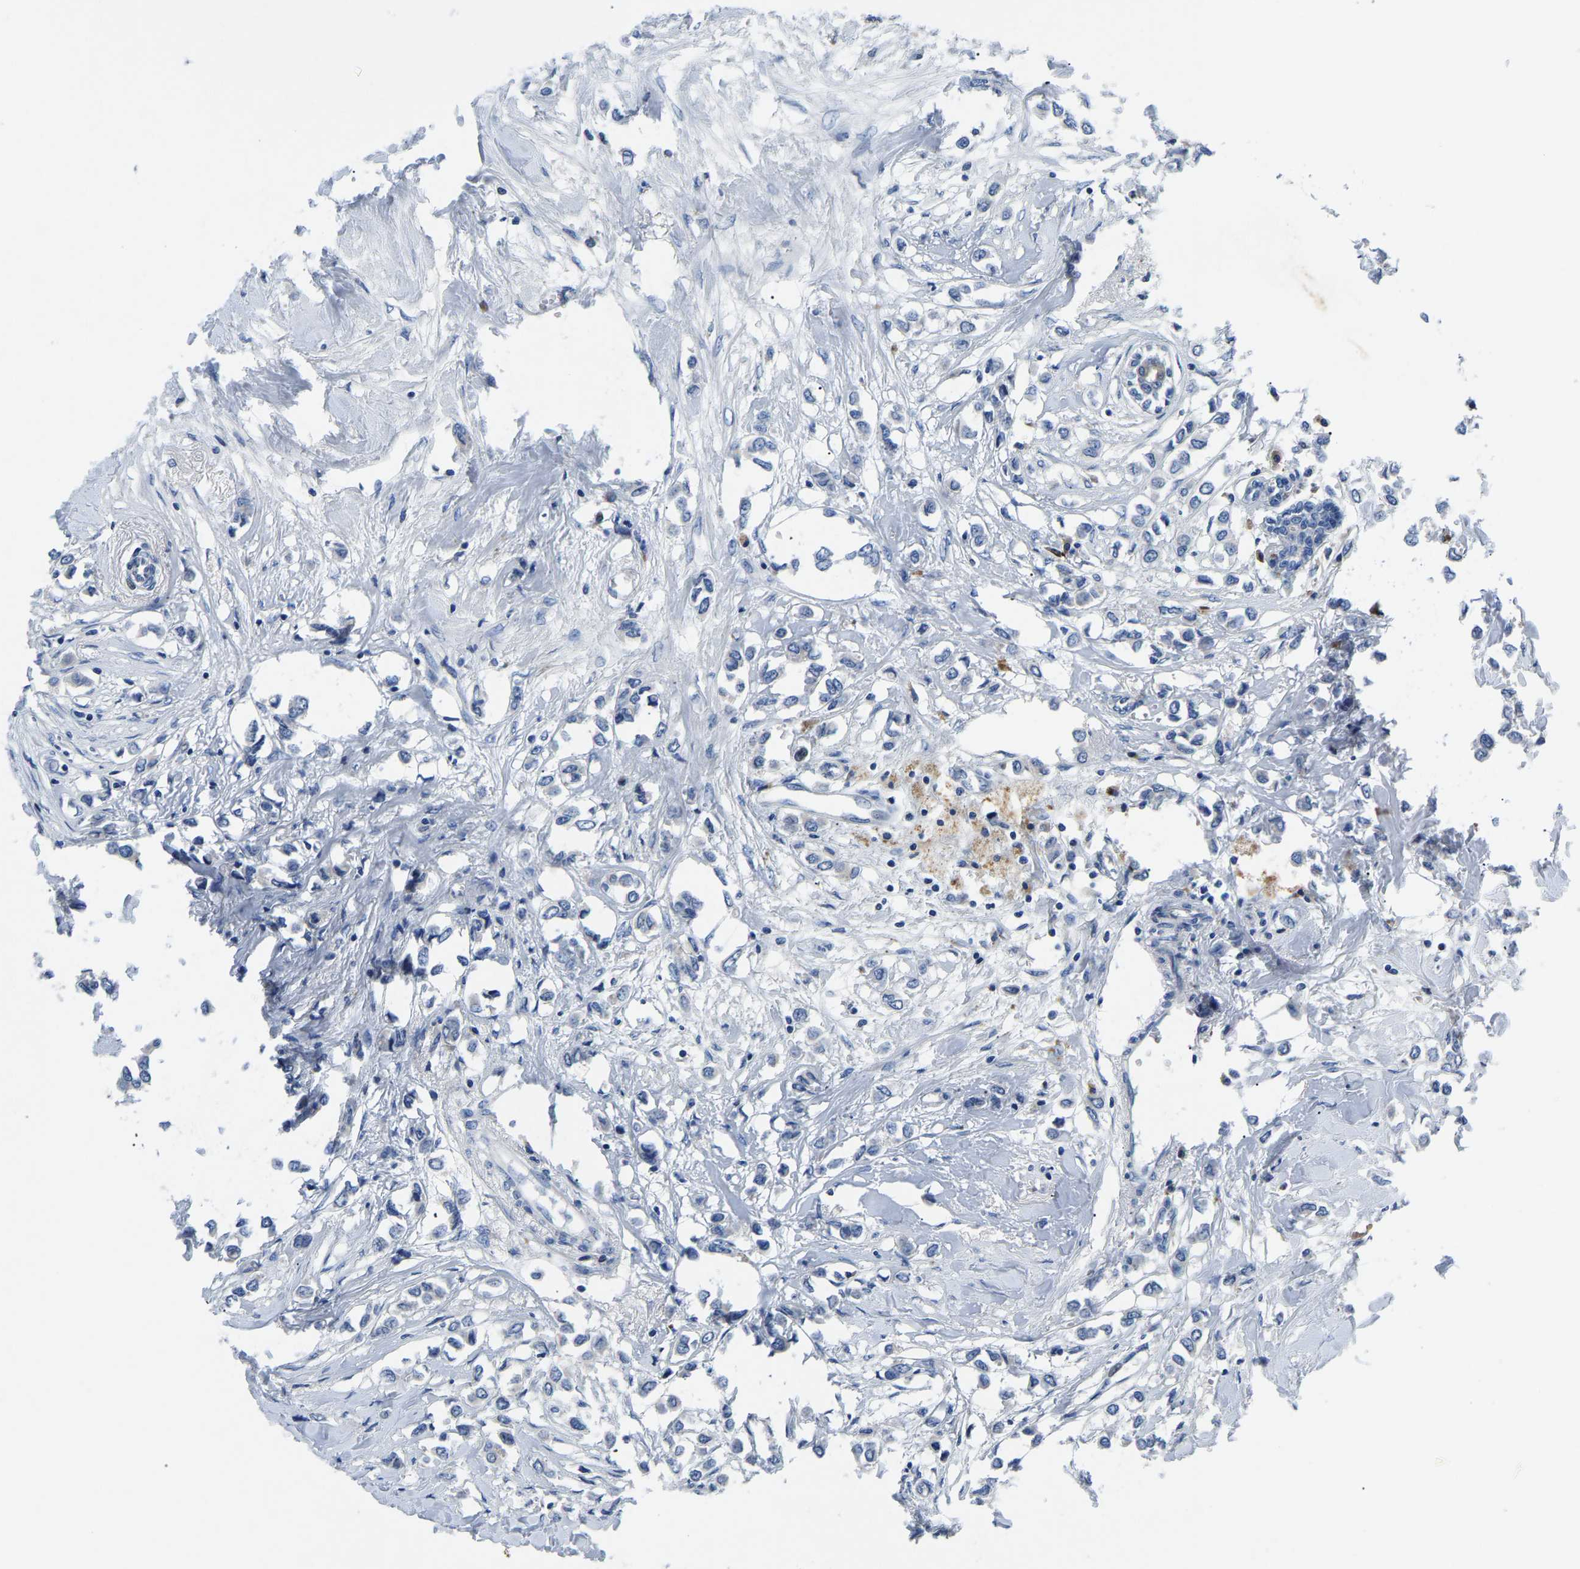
{"staining": {"intensity": "negative", "quantity": "none", "location": "none"}, "tissue": "breast cancer", "cell_type": "Tumor cells", "image_type": "cancer", "snomed": [{"axis": "morphology", "description": "Lobular carcinoma"}, {"axis": "topography", "description": "Breast"}], "caption": "Immunohistochemical staining of human breast cancer displays no significant expression in tumor cells.", "gene": "TOR1B", "patient": {"sex": "female", "age": 51}}